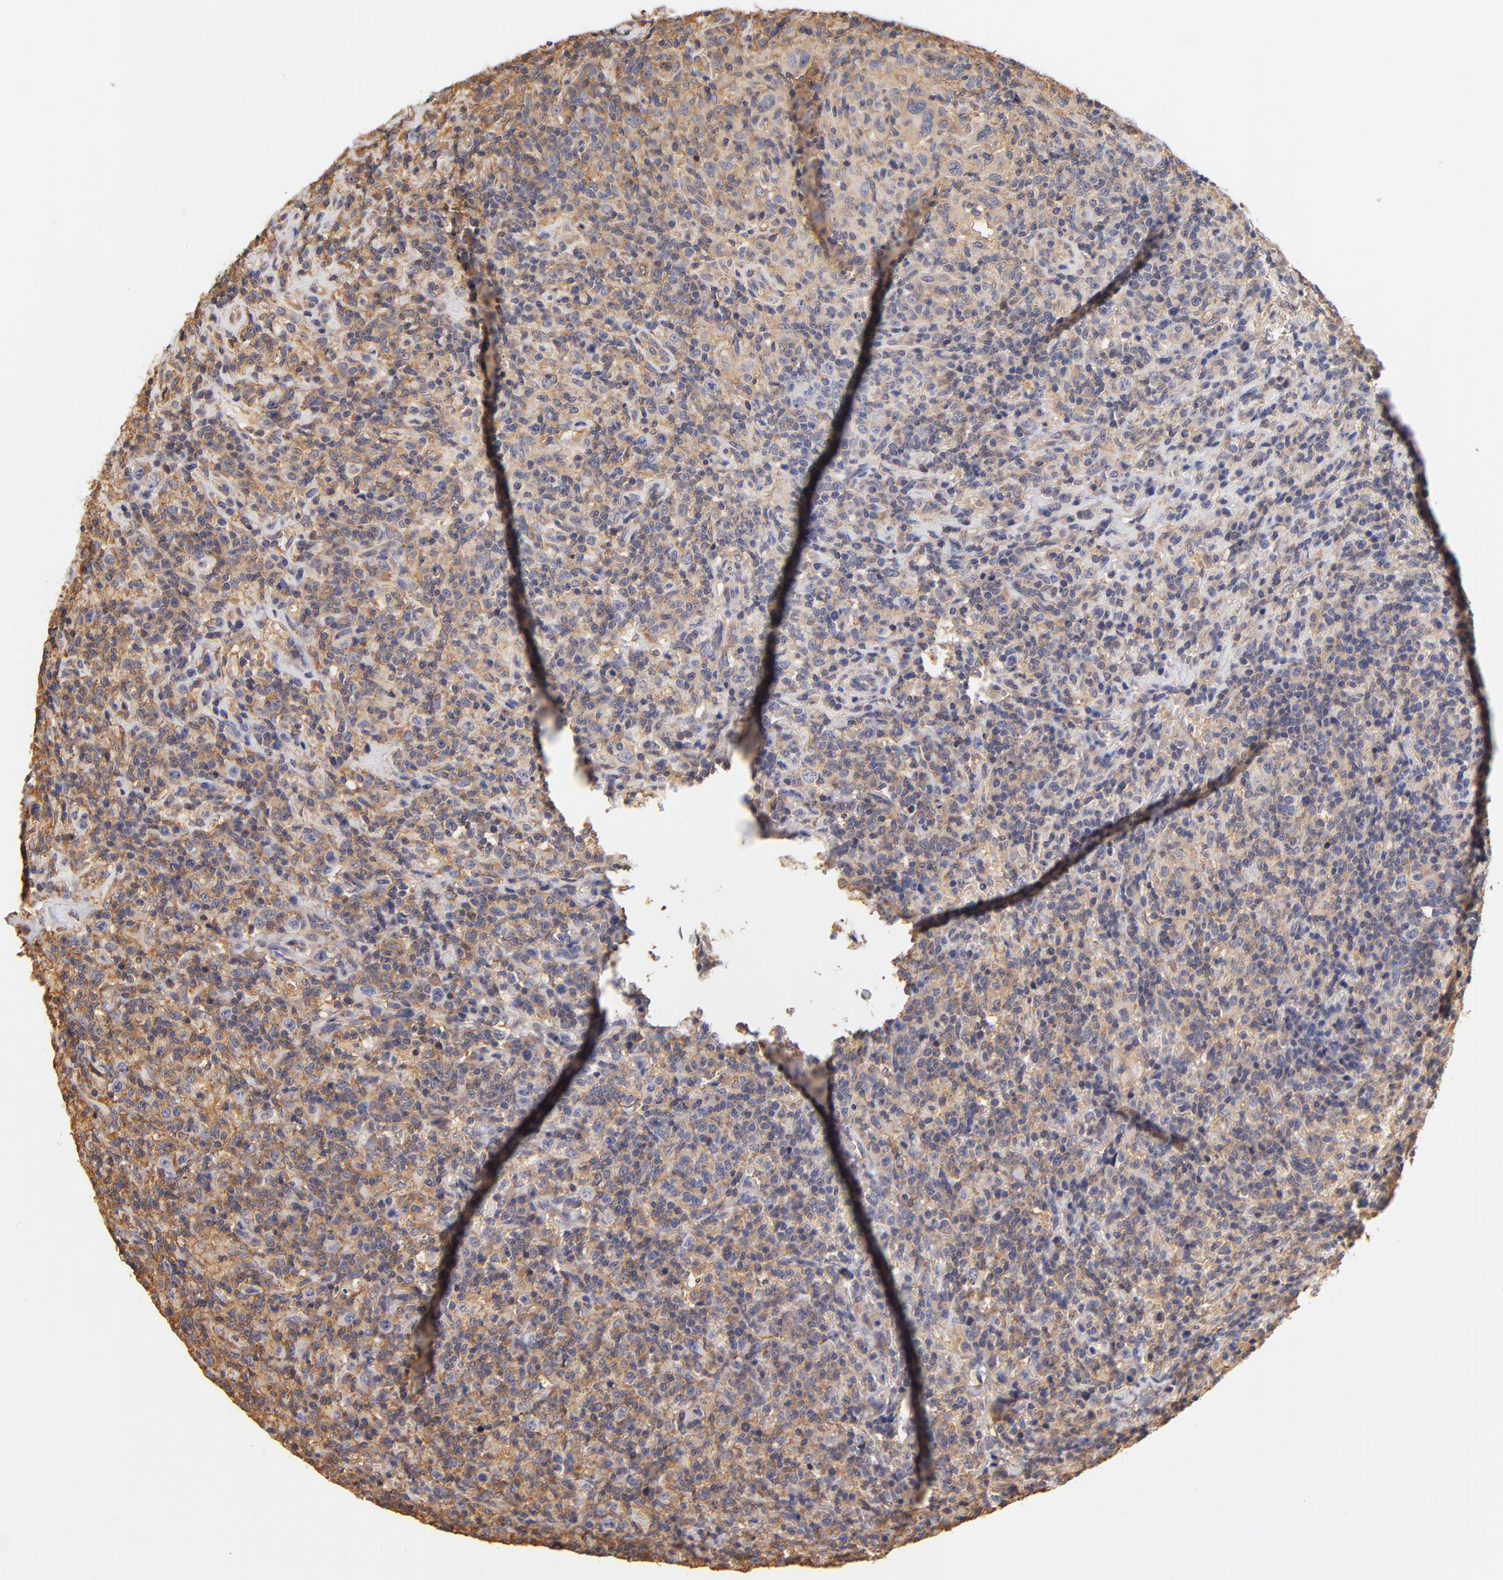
{"staining": {"intensity": "weak", "quantity": "25%-75%", "location": "cytoplasmic/membranous"}, "tissue": "lymphoma", "cell_type": "Tumor cells", "image_type": "cancer", "snomed": [{"axis": "morphology", "description": "Hodgkin's disease, NOS"}, {"axis": "topography", "description": "Lymph node"}], "caption": "Human Hodgkin's disease stained with a protein marker reveals weak staining in tumor cells.", "gene": "FCMR", "patient": {"sex": "male", "age": 65}}